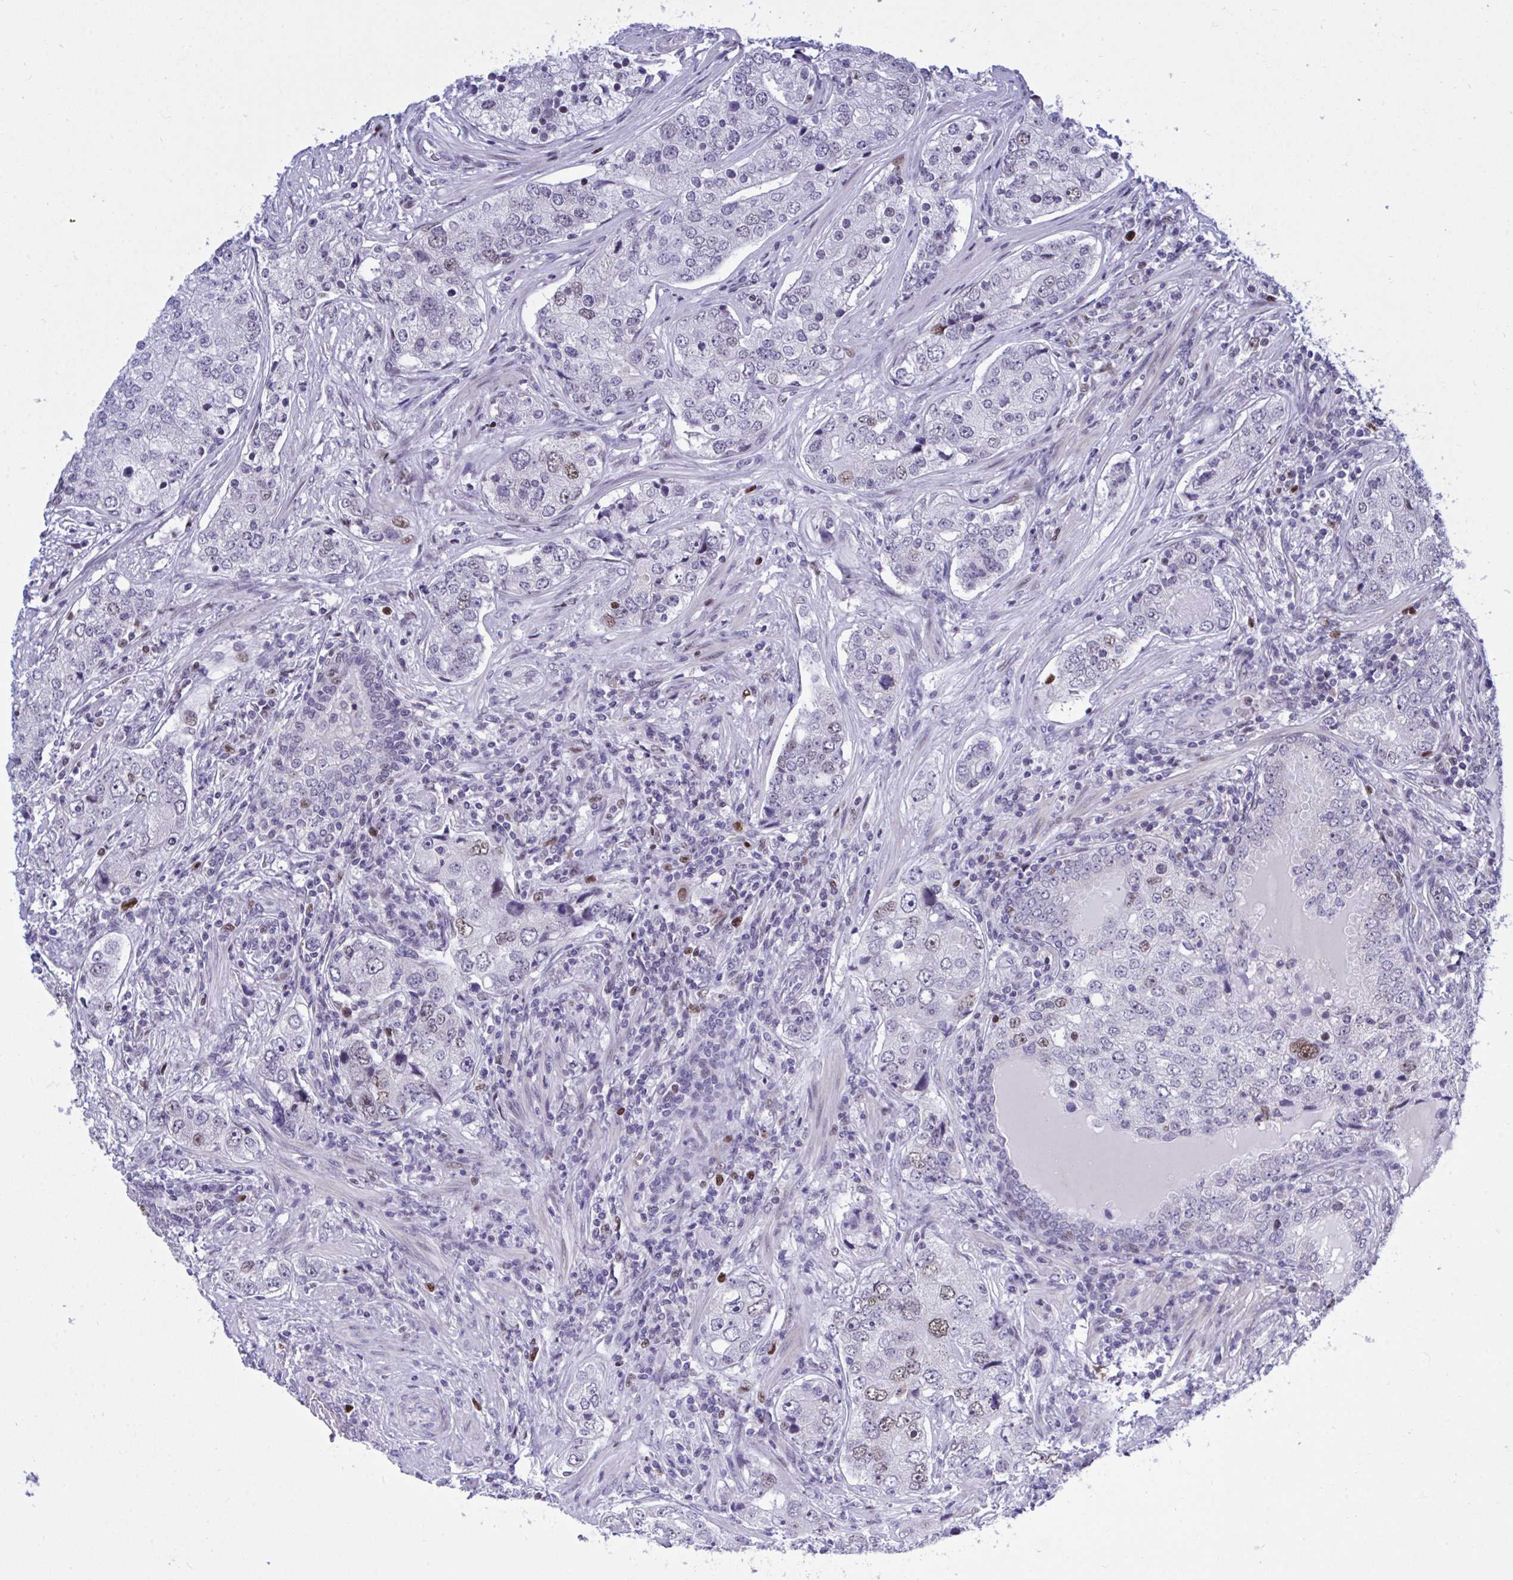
{"staining": {"intensity": "moderate", "quantity": "<25%", "location": "nuclear"}, "tissue": "prostate cancer", "cell_type": "Tumor cells", "image_type": "cancer", "snomed": [{"axis": "morphology", "description": "Adenocarcinoma, High grade"}, {"axis": "topography", "description": "Prostate"}], "caption": "The immunohistochemical stain shows moderate nuclear expression in tumor cells of prostate cancer tissue. The staining was performed using DAB to visualize the protein expression in brown, while the nuclei were stained in blue with hematoxylin (Magnification: 20x).", "gene": "C1QL2", "patient": {"sex": "male", "age": 60}}